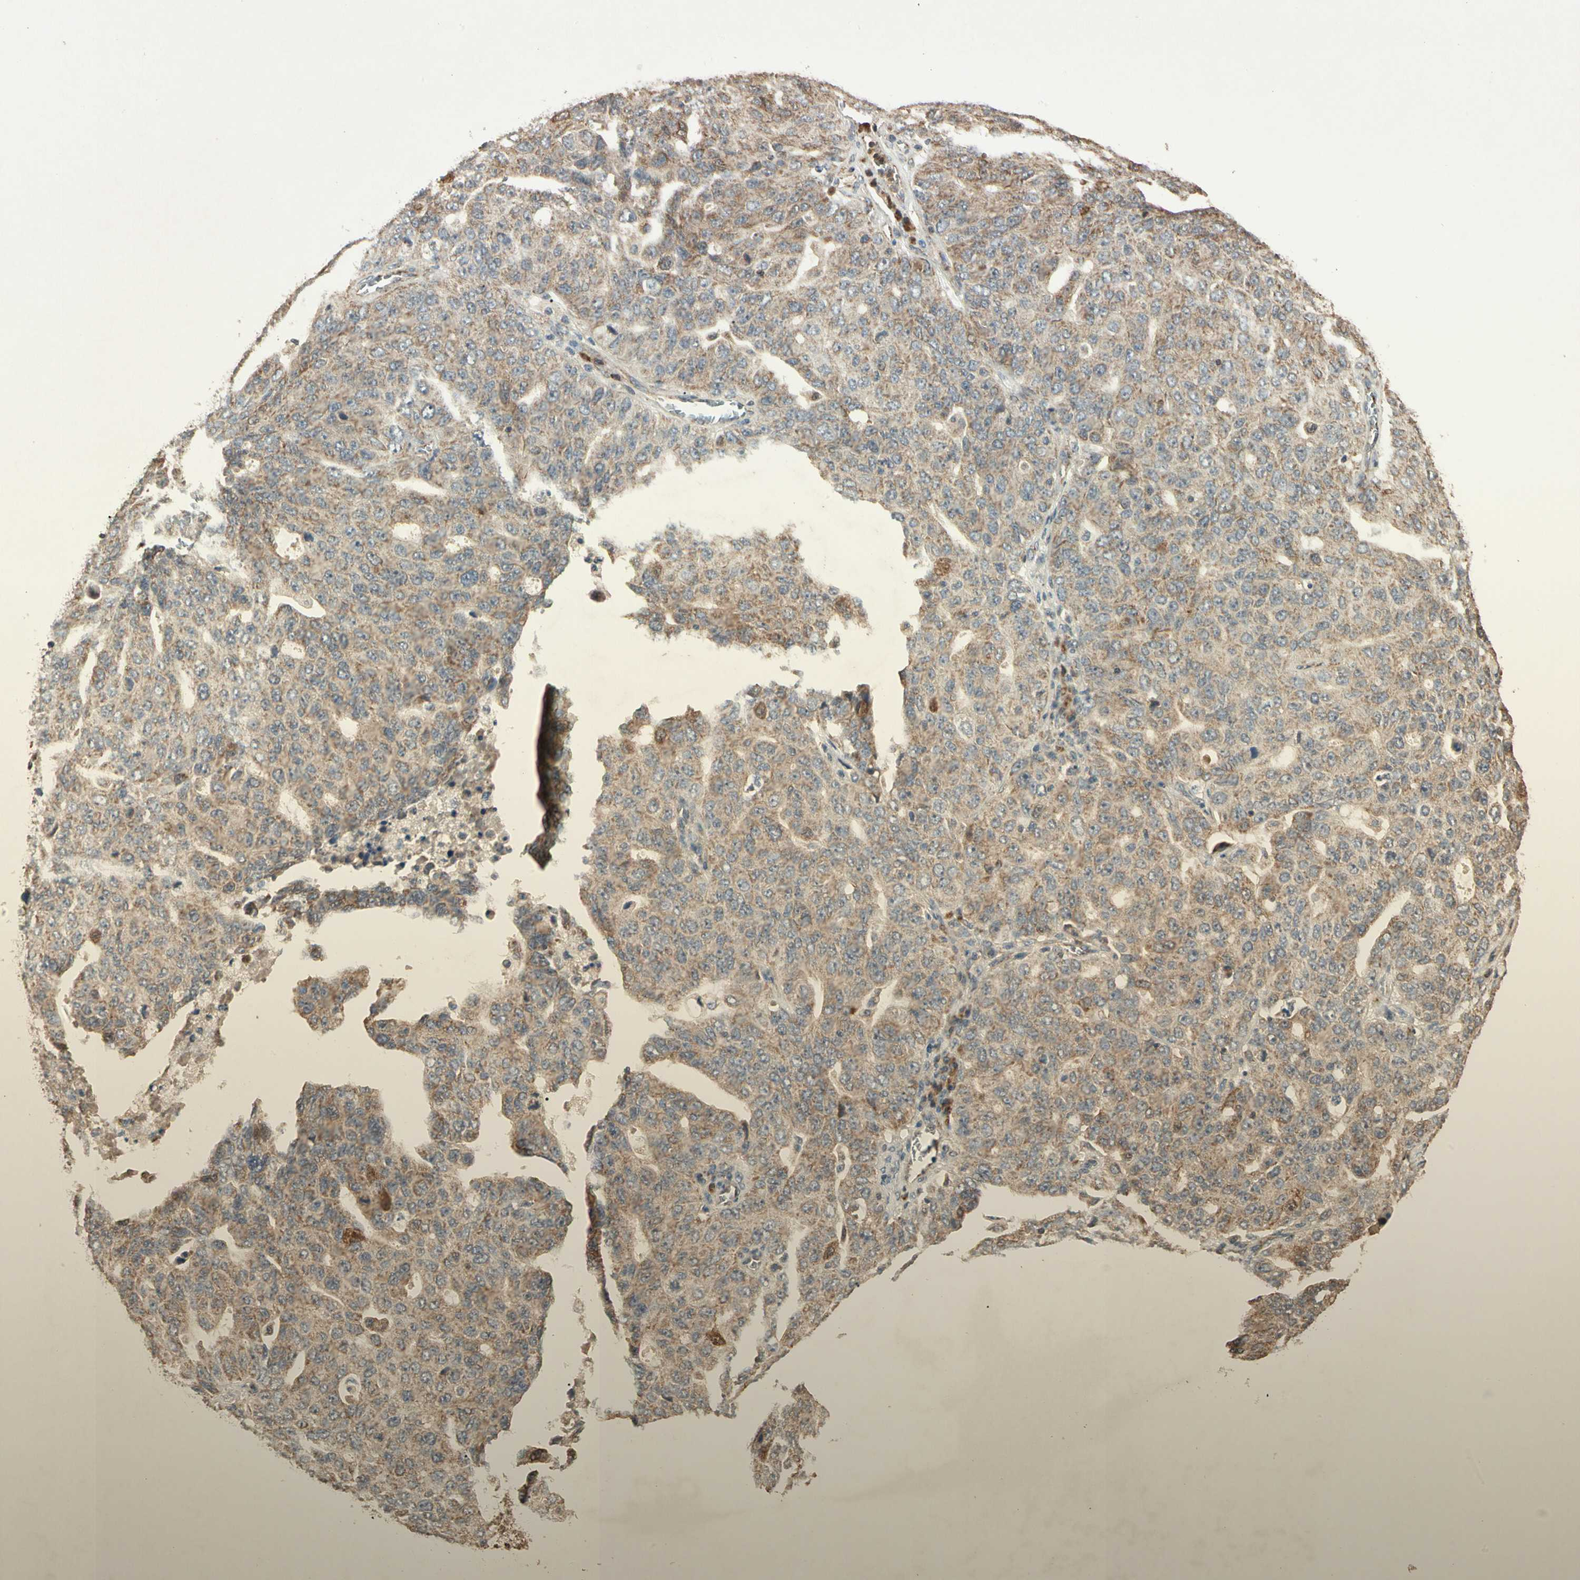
{"staining": {"intensity": "weak", "quantity": ">75%", "location": "cytoplasmic/membranous"}, "tissue": "ovarian cancer", "cell_type": "Tumor cells", "image_type": "cancer", "snomed": [{"axis": "morphology", "description": "Carcinoma, endometroid"}, {"axis": "topography", "description": "Ovary"}], "caption": "The photomicrograph shows a brown stain indicating the presence of a protein in the cytoplasmic/membranous of tumor cells in ovarian cancer (endometroid carcinoma).", "gene": "PRDX5", "patient": {"sex": "female", "age": 62}}